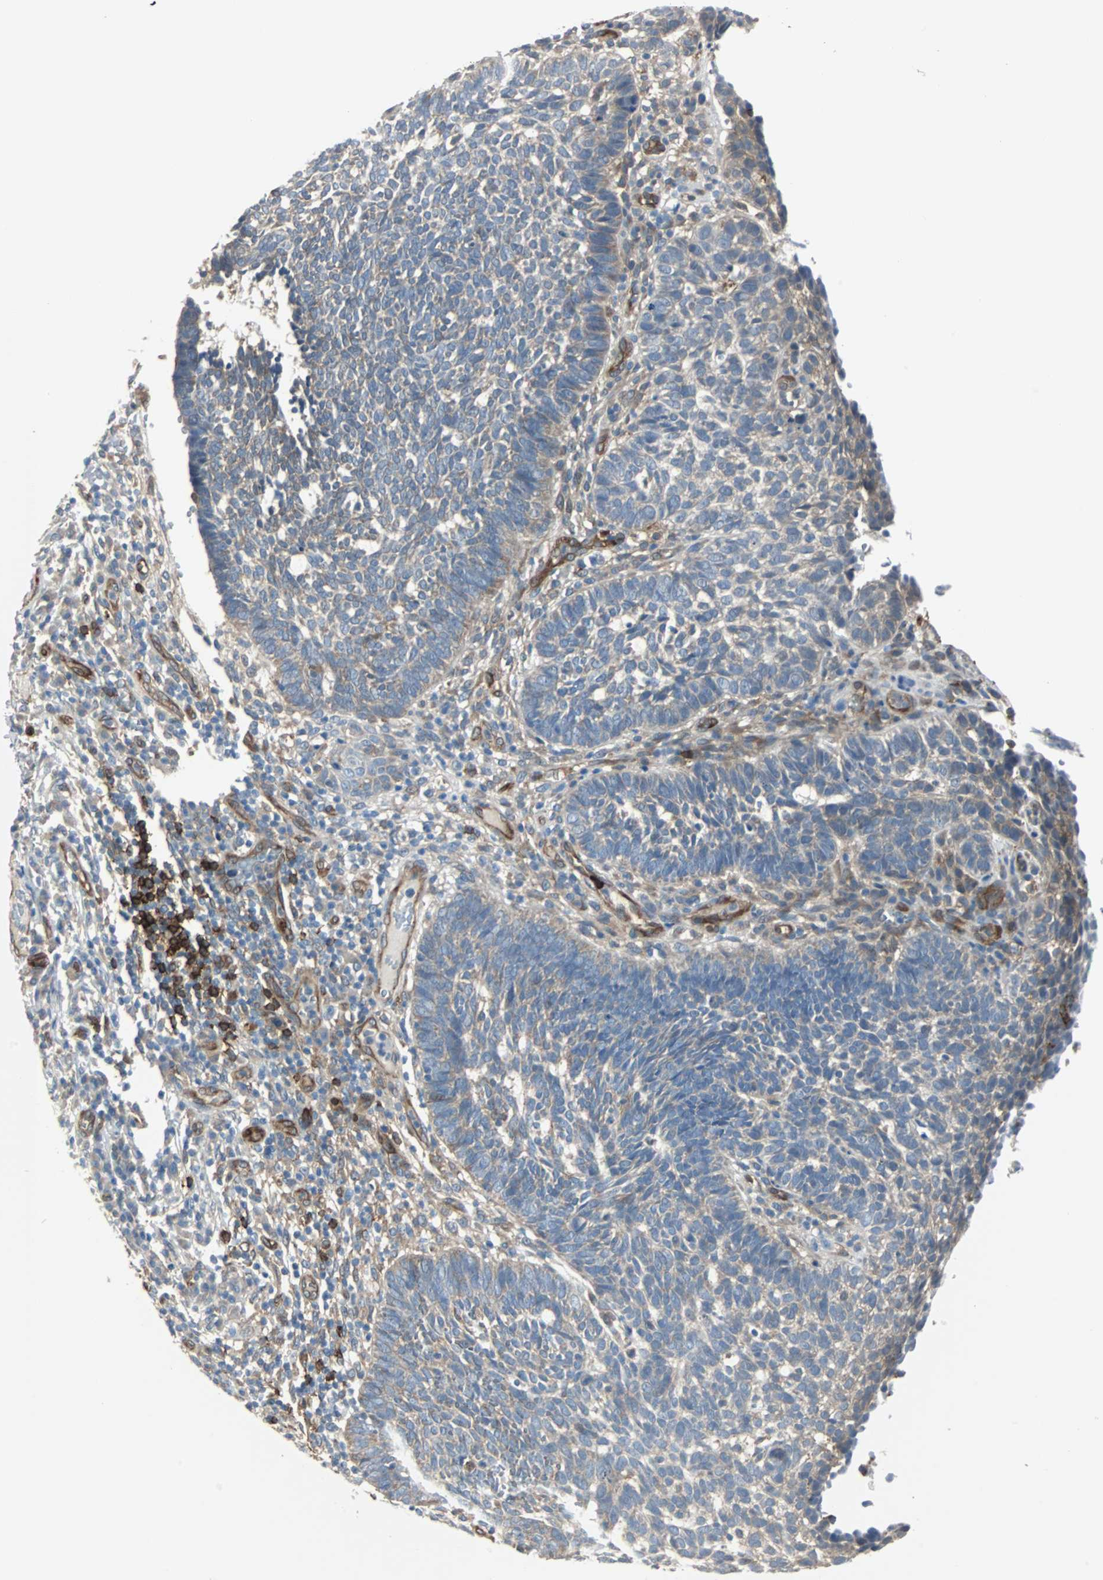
{"staining": {"intensity": "moderate", "quantity": ">75%", "location": "cytoplasmic/membranous"}, "tissue": "skin cancer", "cell_type": "Tumor cells", "image_type": "cancer", "snomed": [{"axis": "morphology", "description": "Normal tissue, NOS"}, {"axis": "morphology", "description": "Basal cell carcinoma"}, {"axis": "topography", "description": "Skin"}], "caption": "Immunohistochemistry (IHC) (DAB (3,3'-diaminobenzidine)) staining of skin cancer exhibits moderate cytoplasmic/membranous protein staining in about >75% of tumor cells. The staining was performed using DAB (3,3'-diaminobenzidine), with brown indicating positive protein expression. Nuclei are stained blue with hematoxylin.", "gene": "SWAP70", "patient": {"sex": "male", "age": 87}}